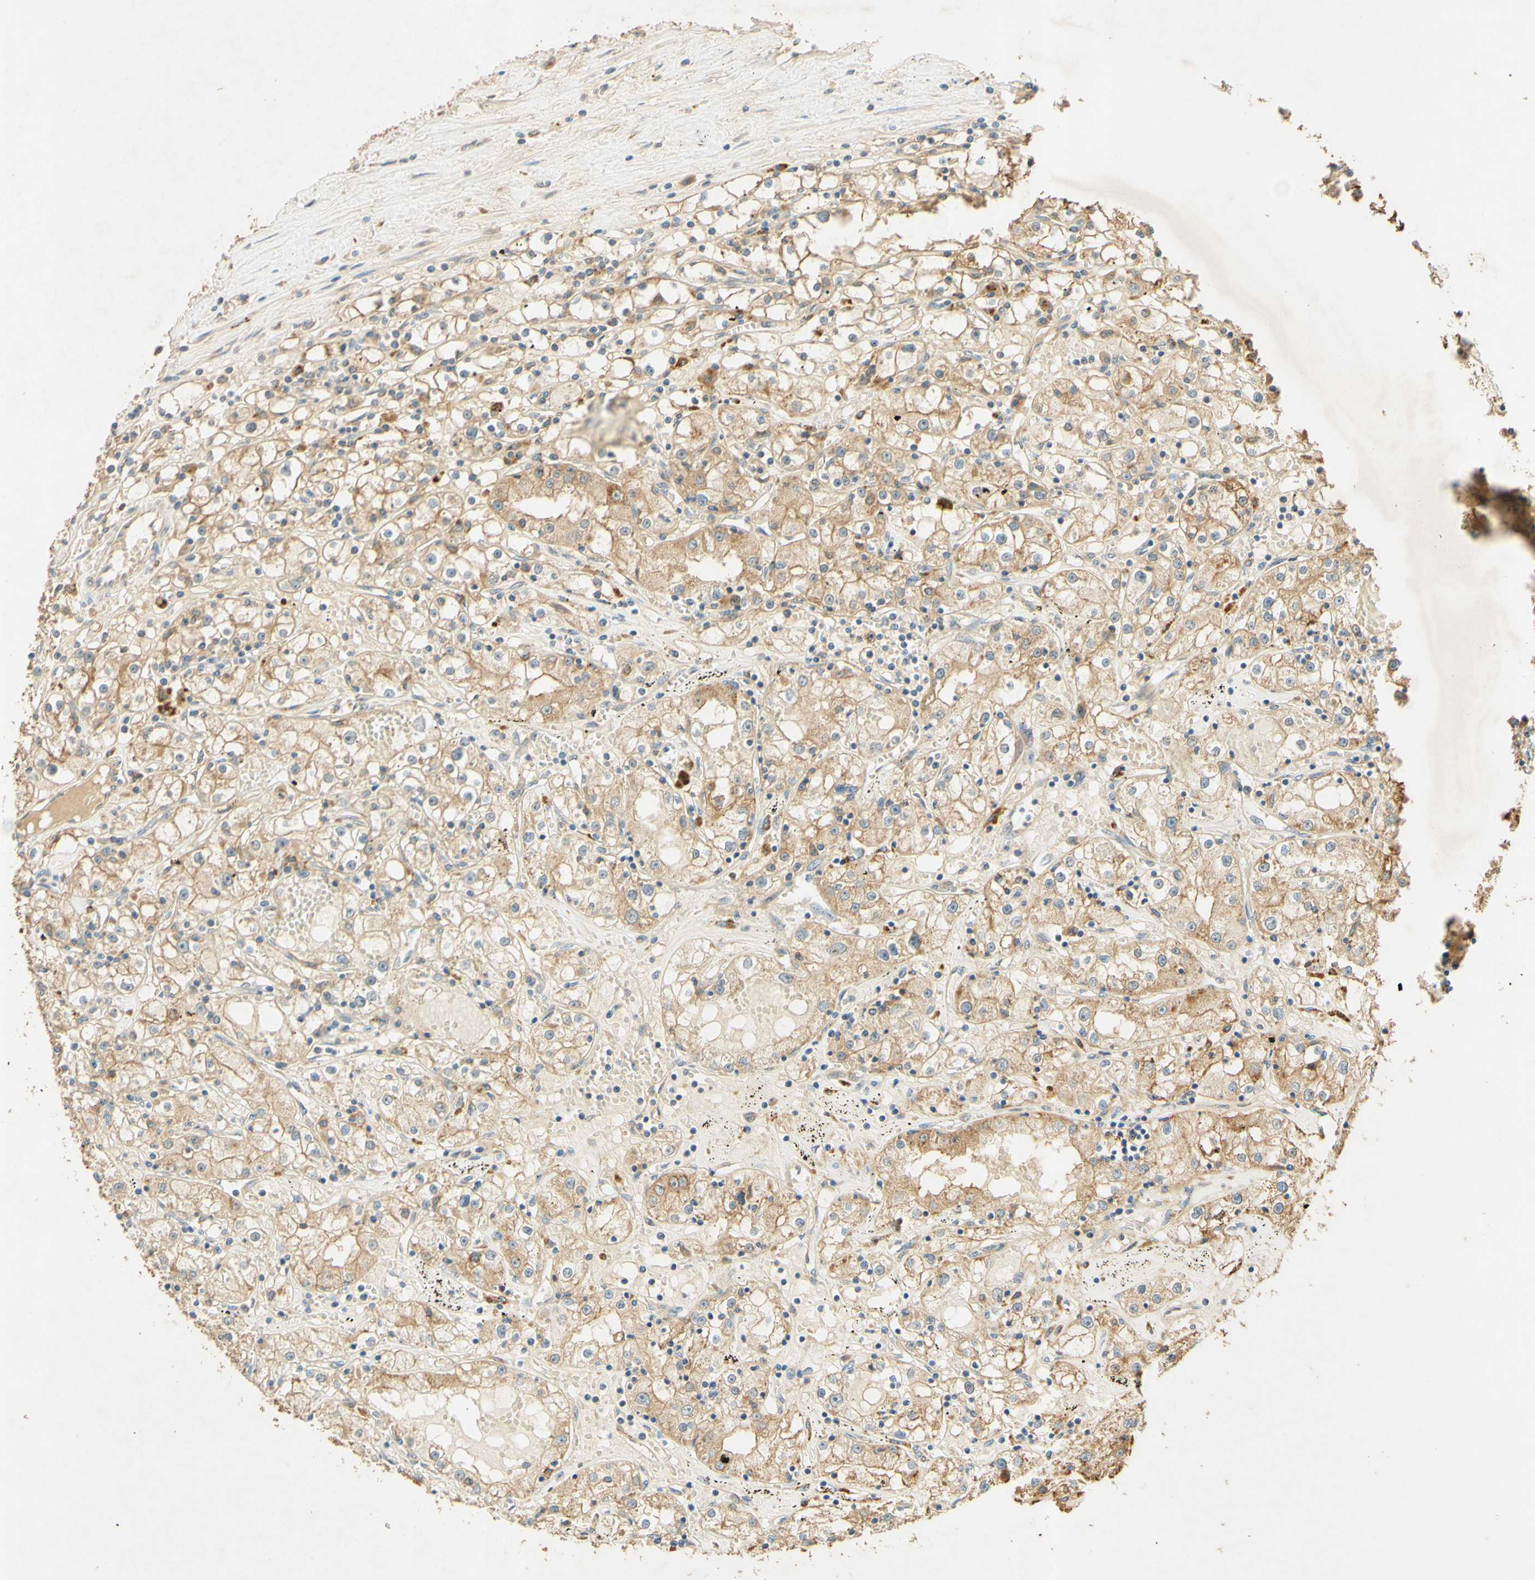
{"staining": {"intensity": "moderate", "quantity": ">75%", "location": "cytoplasmic/membranous"}, "tissue": "renal cancer", "cell_type": "Tumor cells", "image_type": "cancer", "snomed": [{"axis": "morphology", "description": "Adenocarcinoma, NOS"}, {"axis": "topography", "description": "Kidney"}], "caption": "Protein expression analysis of human renal cancer reveals moderate cytoplasmic/membranous expression in approximately >75% of tumor cells. (brown staining indicates protein expression, while blue staining denotes nuclei).", "gene": "ENTREP2", "patient": {"sex": "male", "age": 56}}